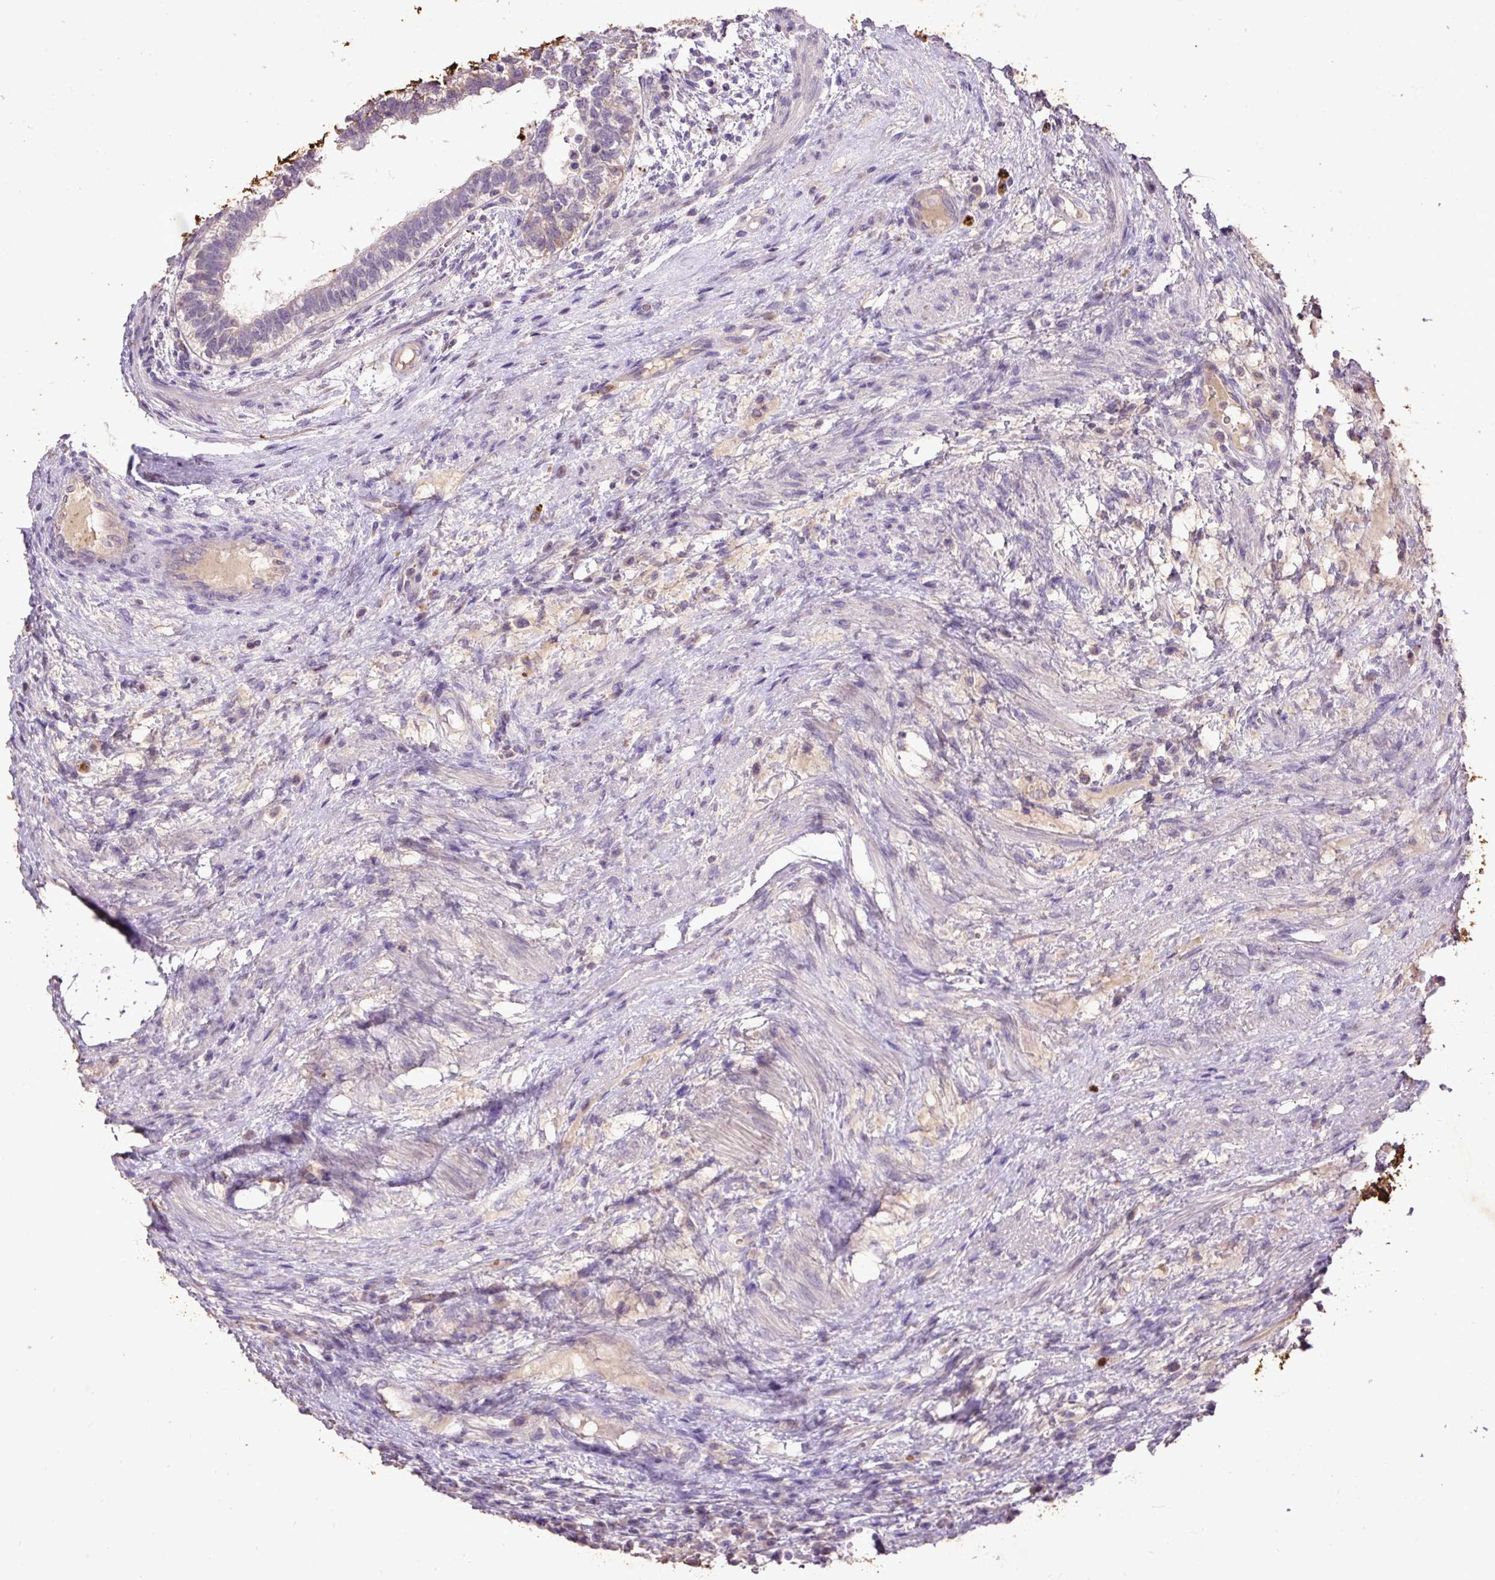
{"staining": {"intensity": "negative", "quantity": "none", "location": "none"}, "tissue": "testis cancer", "cell_type": "Tumor cells", "image_type": "cancer", "snomed": [{"axis": "morphology", "description": "Carcinoma, Embryonal, NOS"}, {"axis": "topography", "description": "Testis"}], "caption": "Immunohistochemistry (IHC) of testis cancer (embryonal carcinoma) demonstrates no staining in tumor cells.", "gene": "LRTM2", "patient": {"sex": "male", "age": 26}}